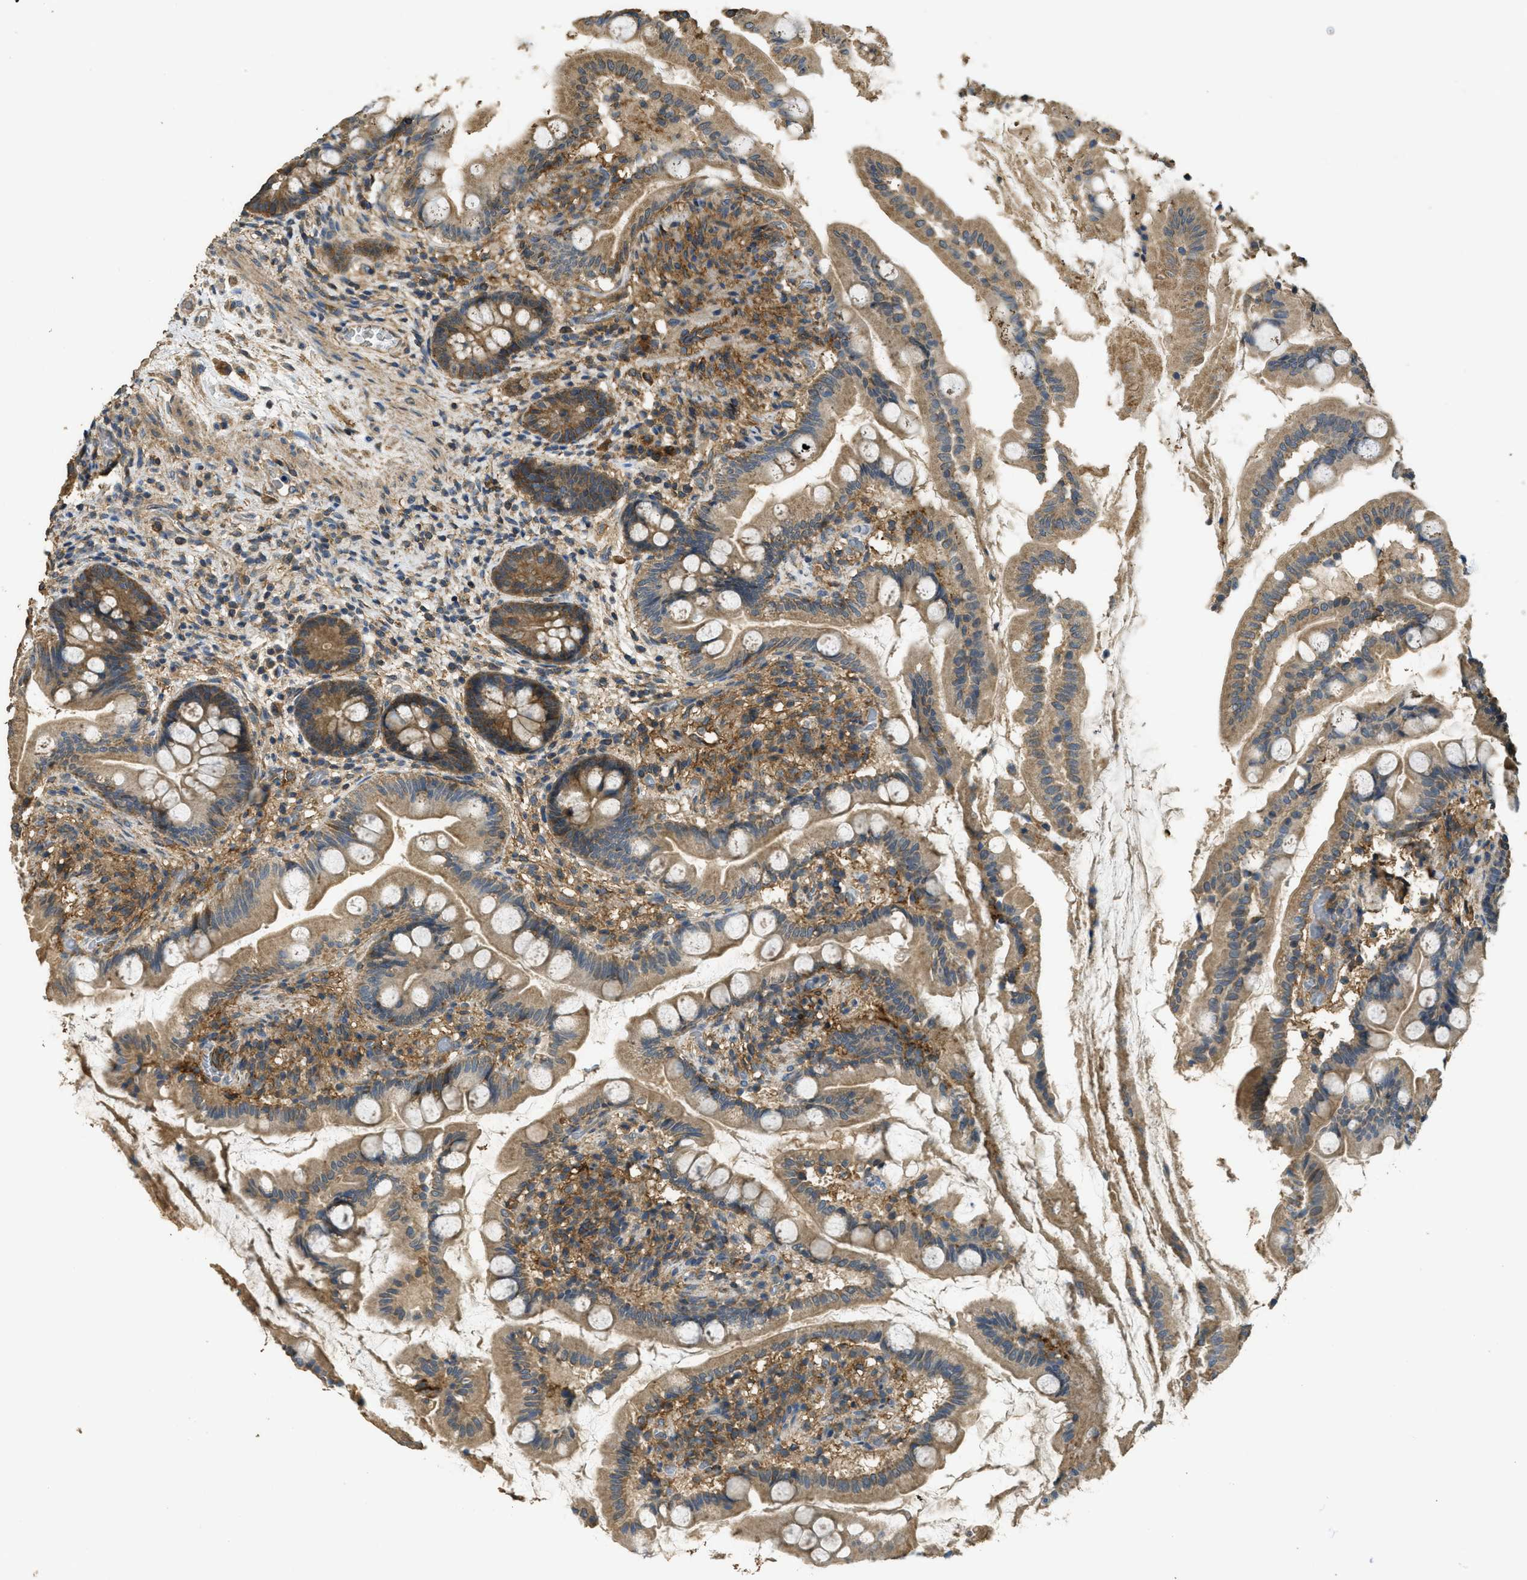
{"staining": {"intensity": "moderate", "quantity": ">75%", "location": "cytoplasmic/membranous"}, "tissue": "small intestine", "cell_type": "Glandular cells", "image_type": "normal", "snomed": [{"axis": "morphology", "description": "Normal tissue, NOS"}, {"axis": "topography", "description": "Small intestine"}], "caption": "Brown immunohistochemical staining in normal small intestine demonstrates moderate cytoplasmic/membranous expression in approximately >75% of glandular cells. Nuclei are stained in blue.", "gene": "CD276", "patient": {"sex": "female", "age": 56}}